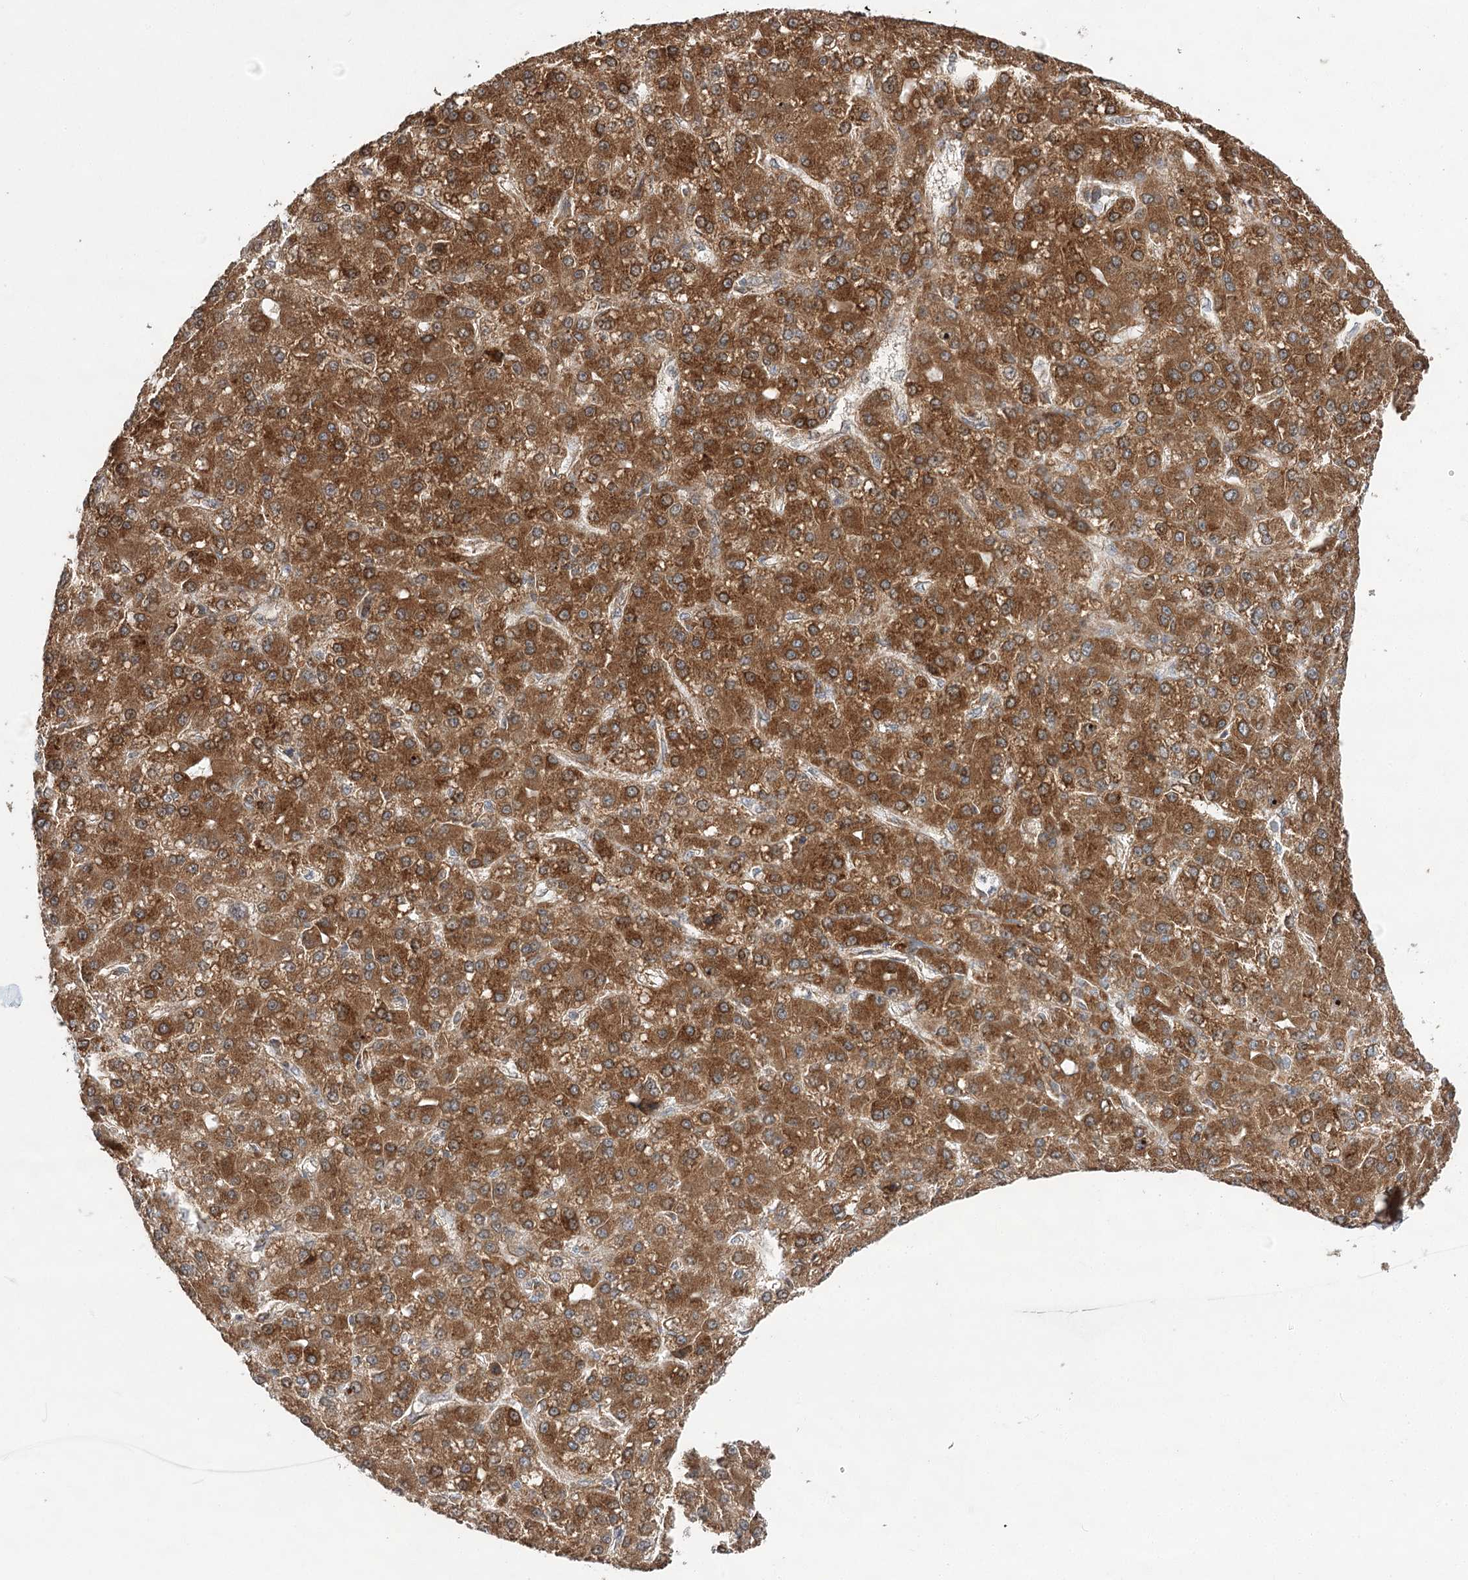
{"staining": {"intensity": "strong", "quantity": ">75%", "location": "cytoplasmic/membranous"}, "tissue": "liver cancer", "cell_type": "Tumor cells", "image_type": "cancer", "snomed": [{"axis": "morphology", "description": "Carcinoma, Hepatocellular, NOS"}, {"axis": "topography", "description": "Liver"}], "caption": "Liver cancer stained for a protein (brown) shows strong cytoplasmic/membranous positive staining in about >75% of tumor cells.", "gene": "DNAJB14", "patient": {"sex": "male", "age": 67}}